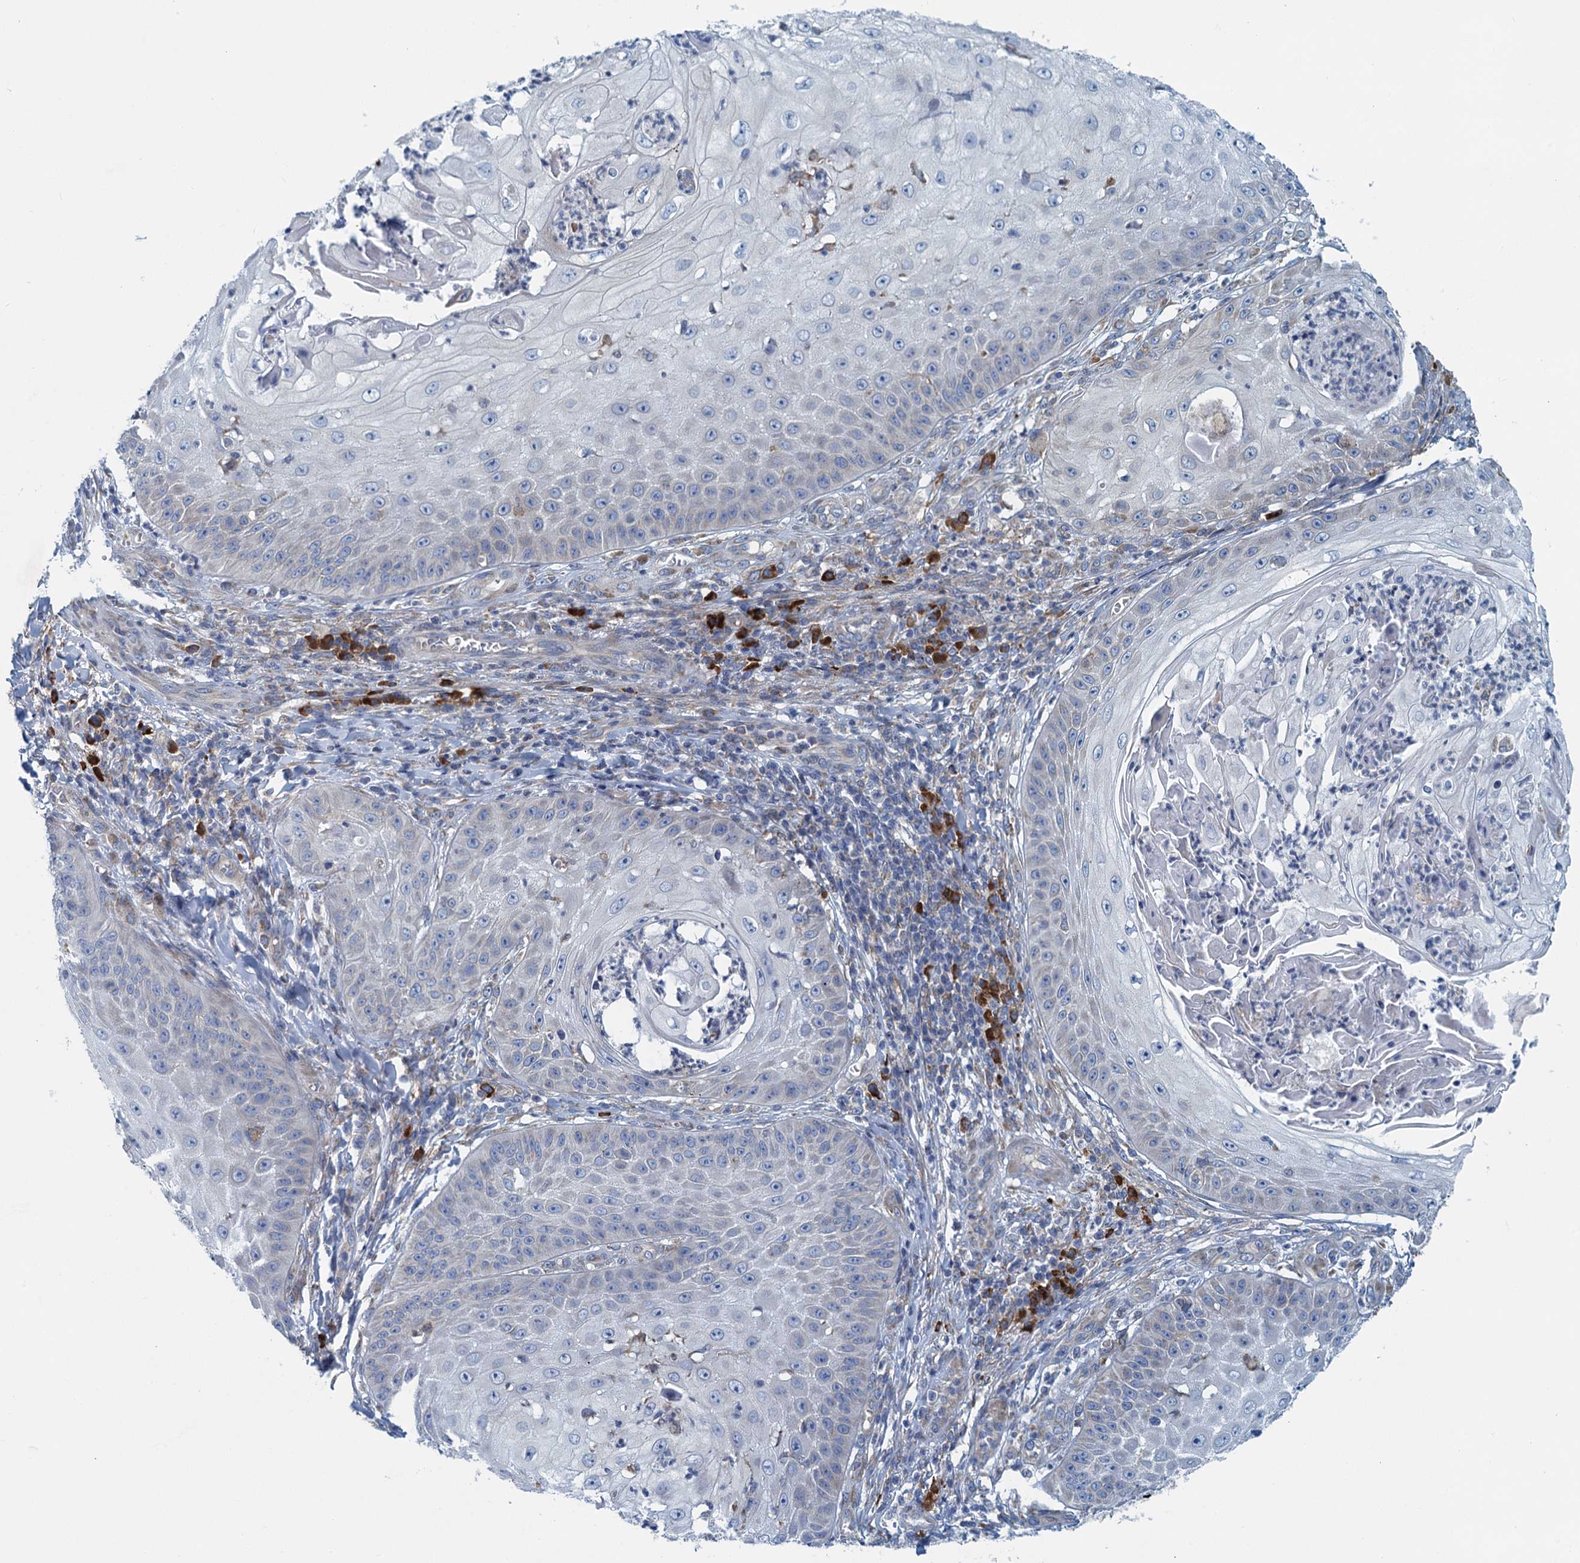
{"staining": {"intensity": "negative", "quantity": "none", "location": "none"}, "tissue": "skin cancer", "cell_type": "Tumor cells", "image_type": "cancer", "snomed": [{"axis": "morphology", "description": "Squamous cell carcinoma, NOS"}, {"axis": "topography", "description": "Skin"}], "caption": "Skin cancer was stained to show a protein in brown. There is no significant staining in tumor cells.", "gene": "MYDGF", "patient": {"sex": "male", "age": 70}}